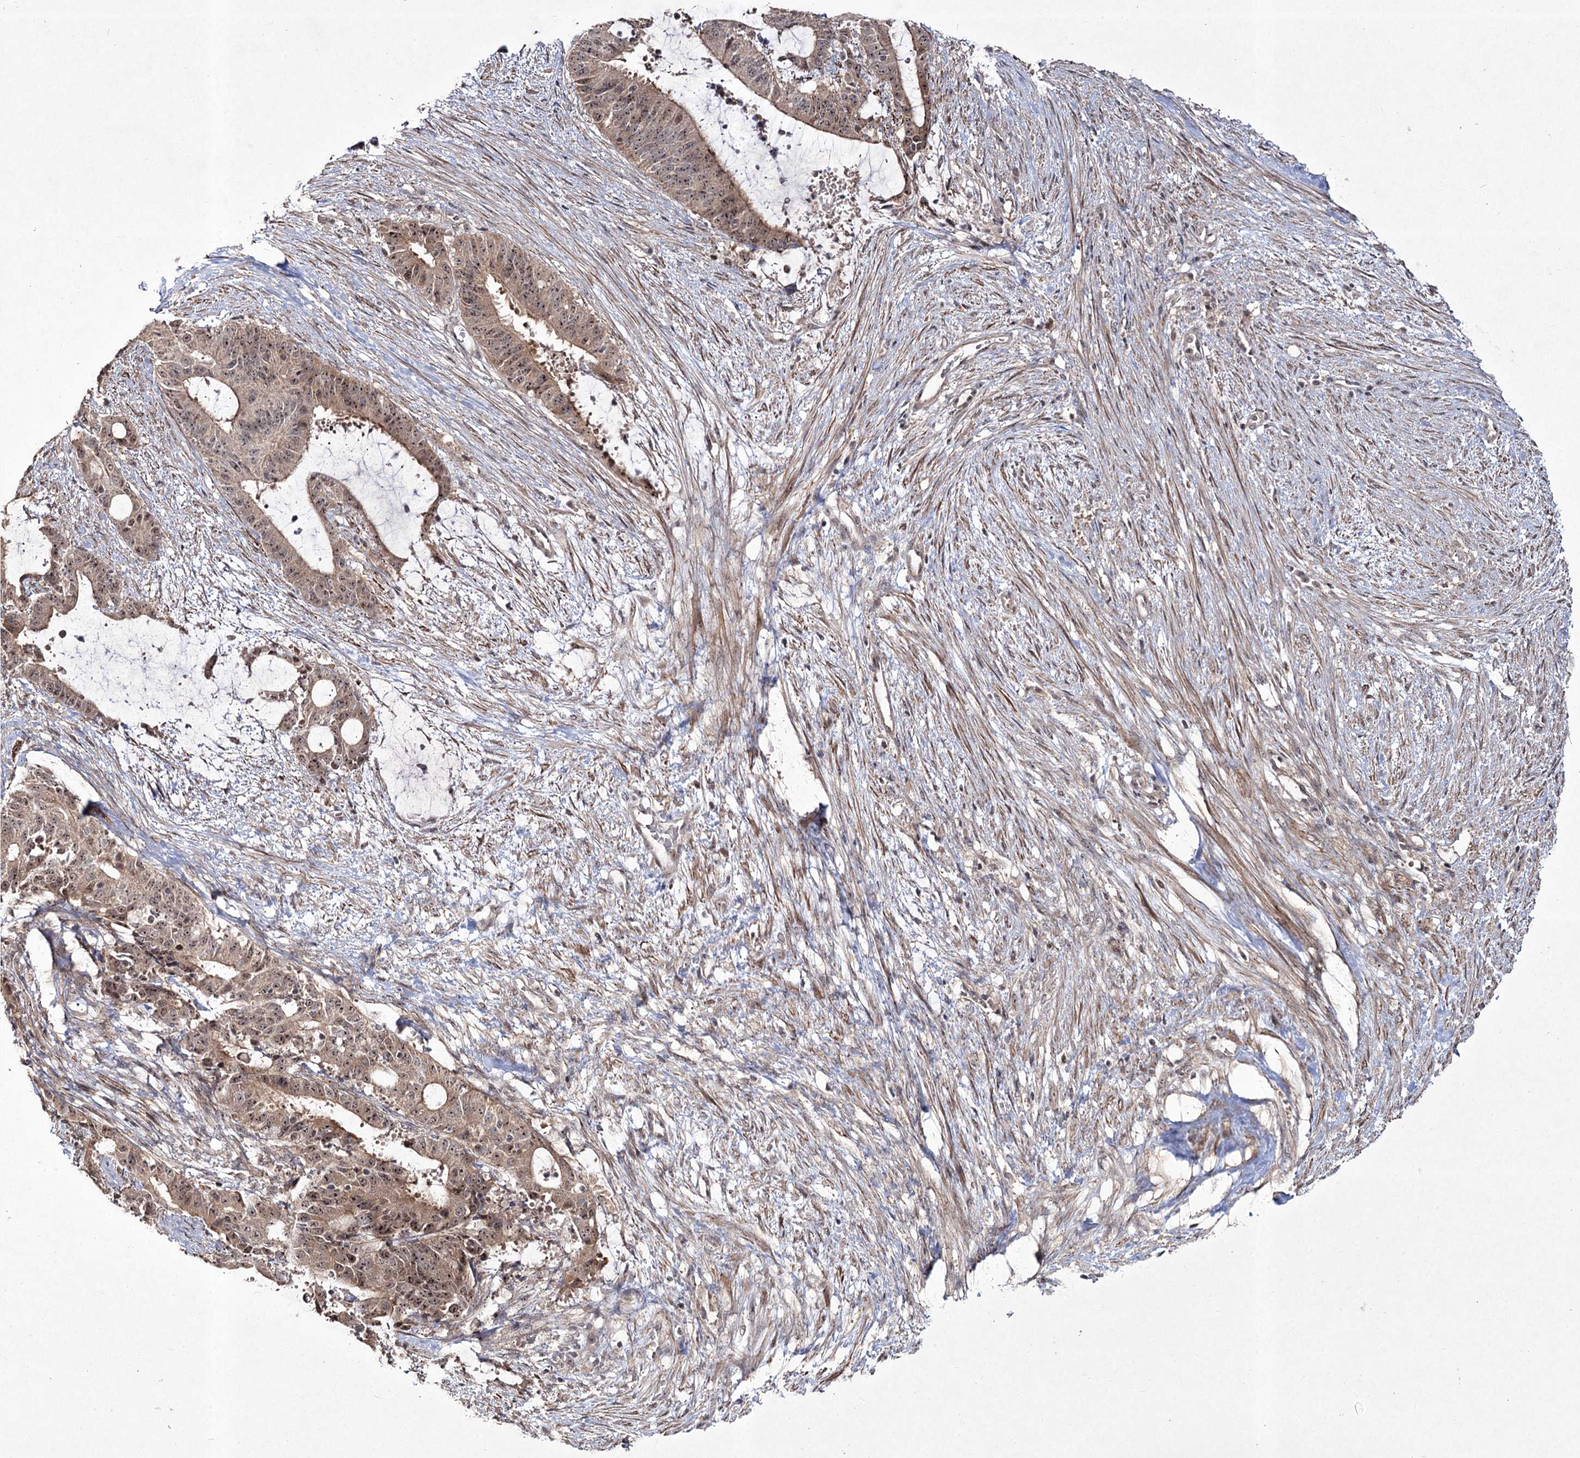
{"staining": {"intensity": "weak", "quantity": ">75%", "location": "nuclear"}, "tissue": "liver cancer", "cell_type": "Tumor cells", "image_type": "cancer", "snomed": [{"axis": "morphology", "description": "Normal tissue, NOS"}, {"axis": "morphology", "description": "Cholangiocarcinoma"}, {"axis": "topography", "description": "Liver"}, {"axis": "topography", "description": "Peripheral nerve tissue"}], "caption": "An immunohistochemistry (IHC) micrograph of neoplastic tissue is shown. Protein staining in brown shows weak nuclear positivity in cholangiocarcinoma (liver) within tumor cells.", "gene": "CCDC59", "patient": {"sex": "female", "age": 73}}